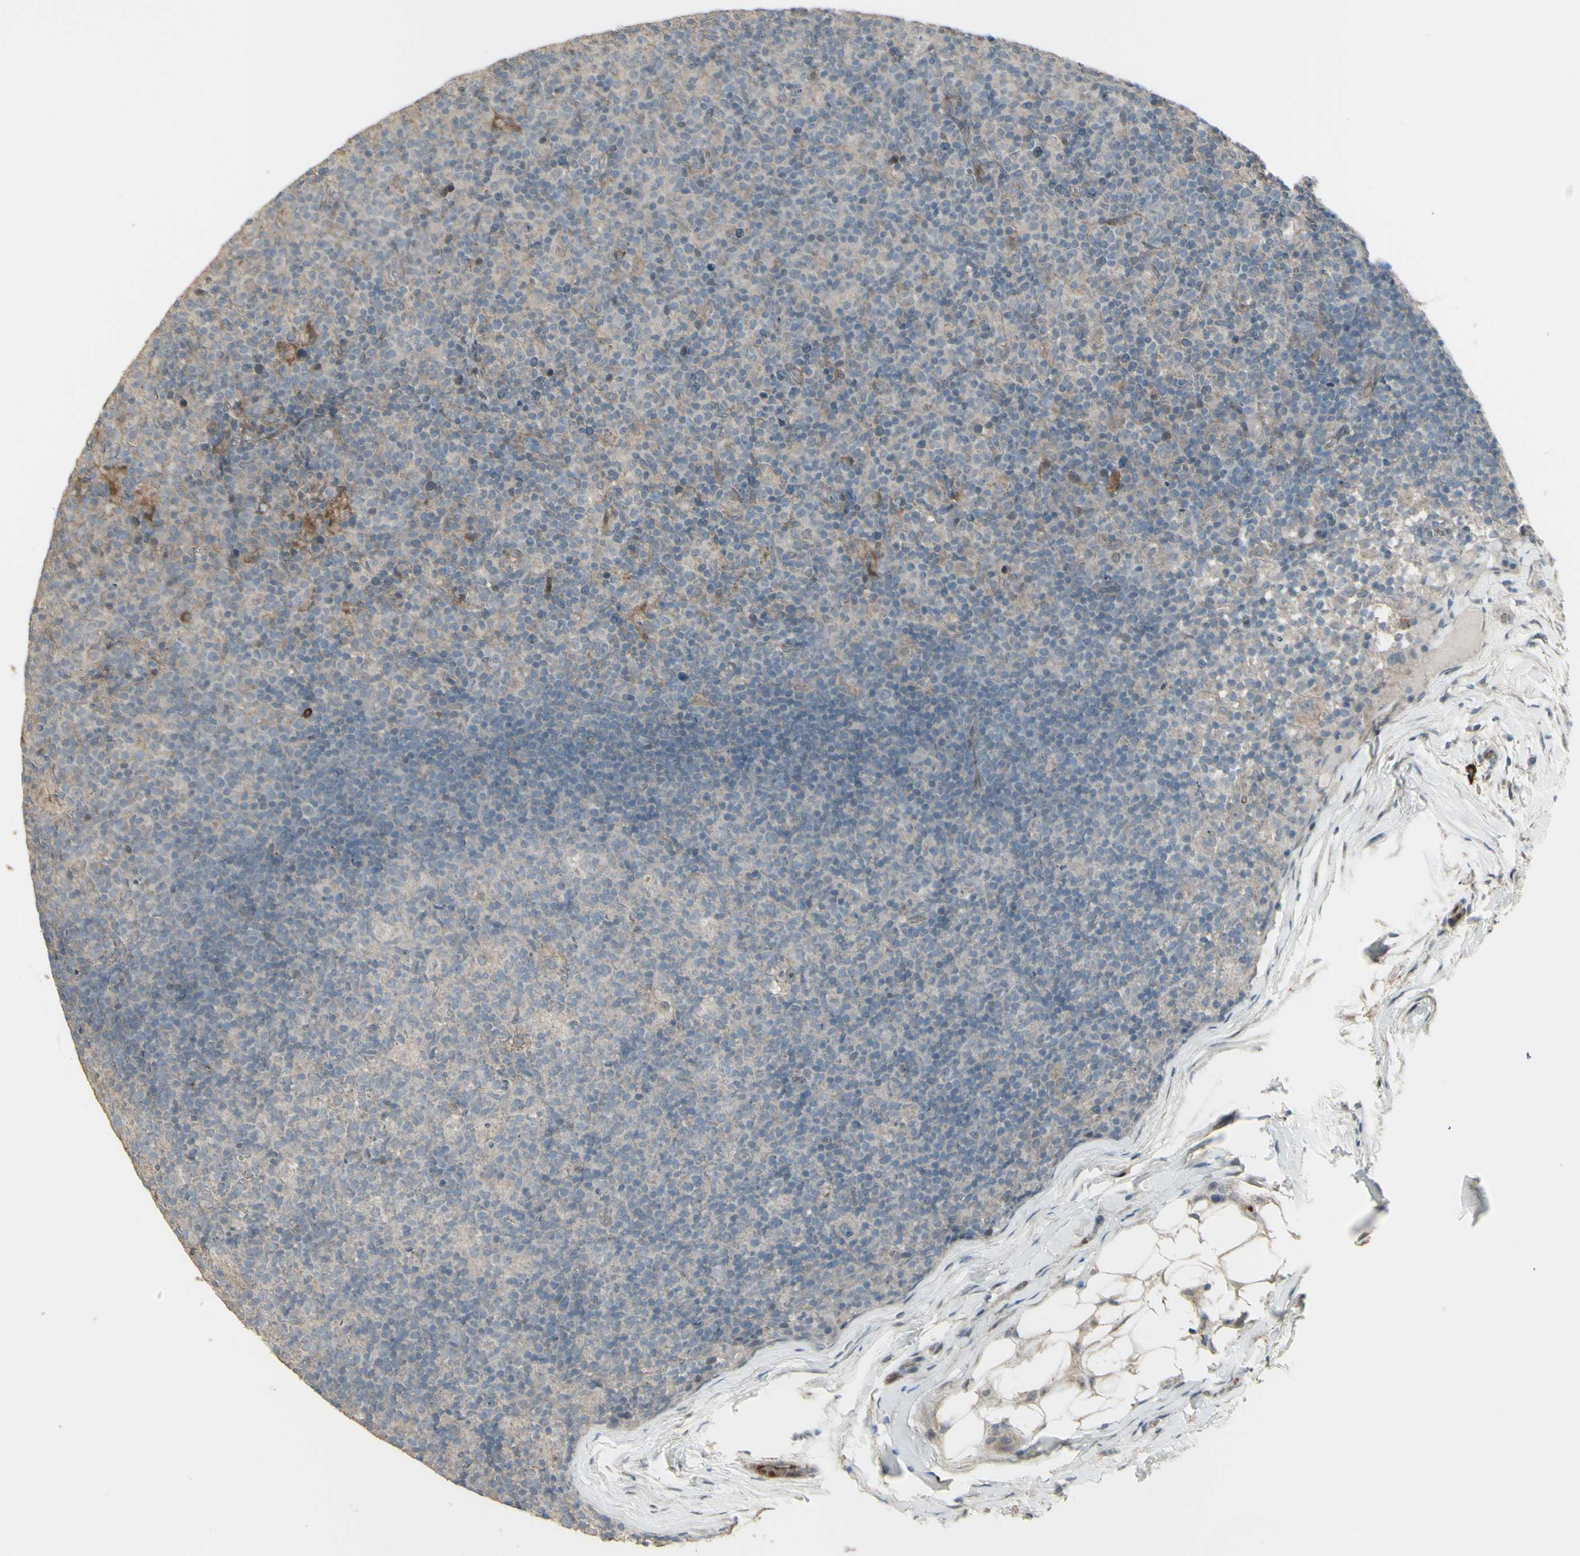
{"staining": {"intensity": "weak", "quantity": ">75%", "location": "cytoplasmic/membranous"}, "tissue": "lymph node", "cell_type": "Germinal center cells", "image_type": "normal", "snomed": [{"axis": "morphology", "description": "Normal tissue, NOS"}, {"axis": "morphology", "description": "Inflammation, NOS"}, {"axis": "topography", "description": "Lymph node"}], "caption": "Immunohistochemical staining of benign lymph node reveals >75% levels of weak cytoplasmic/membranous protein staining in approximately >75% of germinal center cells. (DAB (3,3'-diaminobenzidine) IHC, brown staining for protein, blue staining for nuclei).", "gene": "GRAMD1B", "patient": {"sex": "male", "age": 55}}